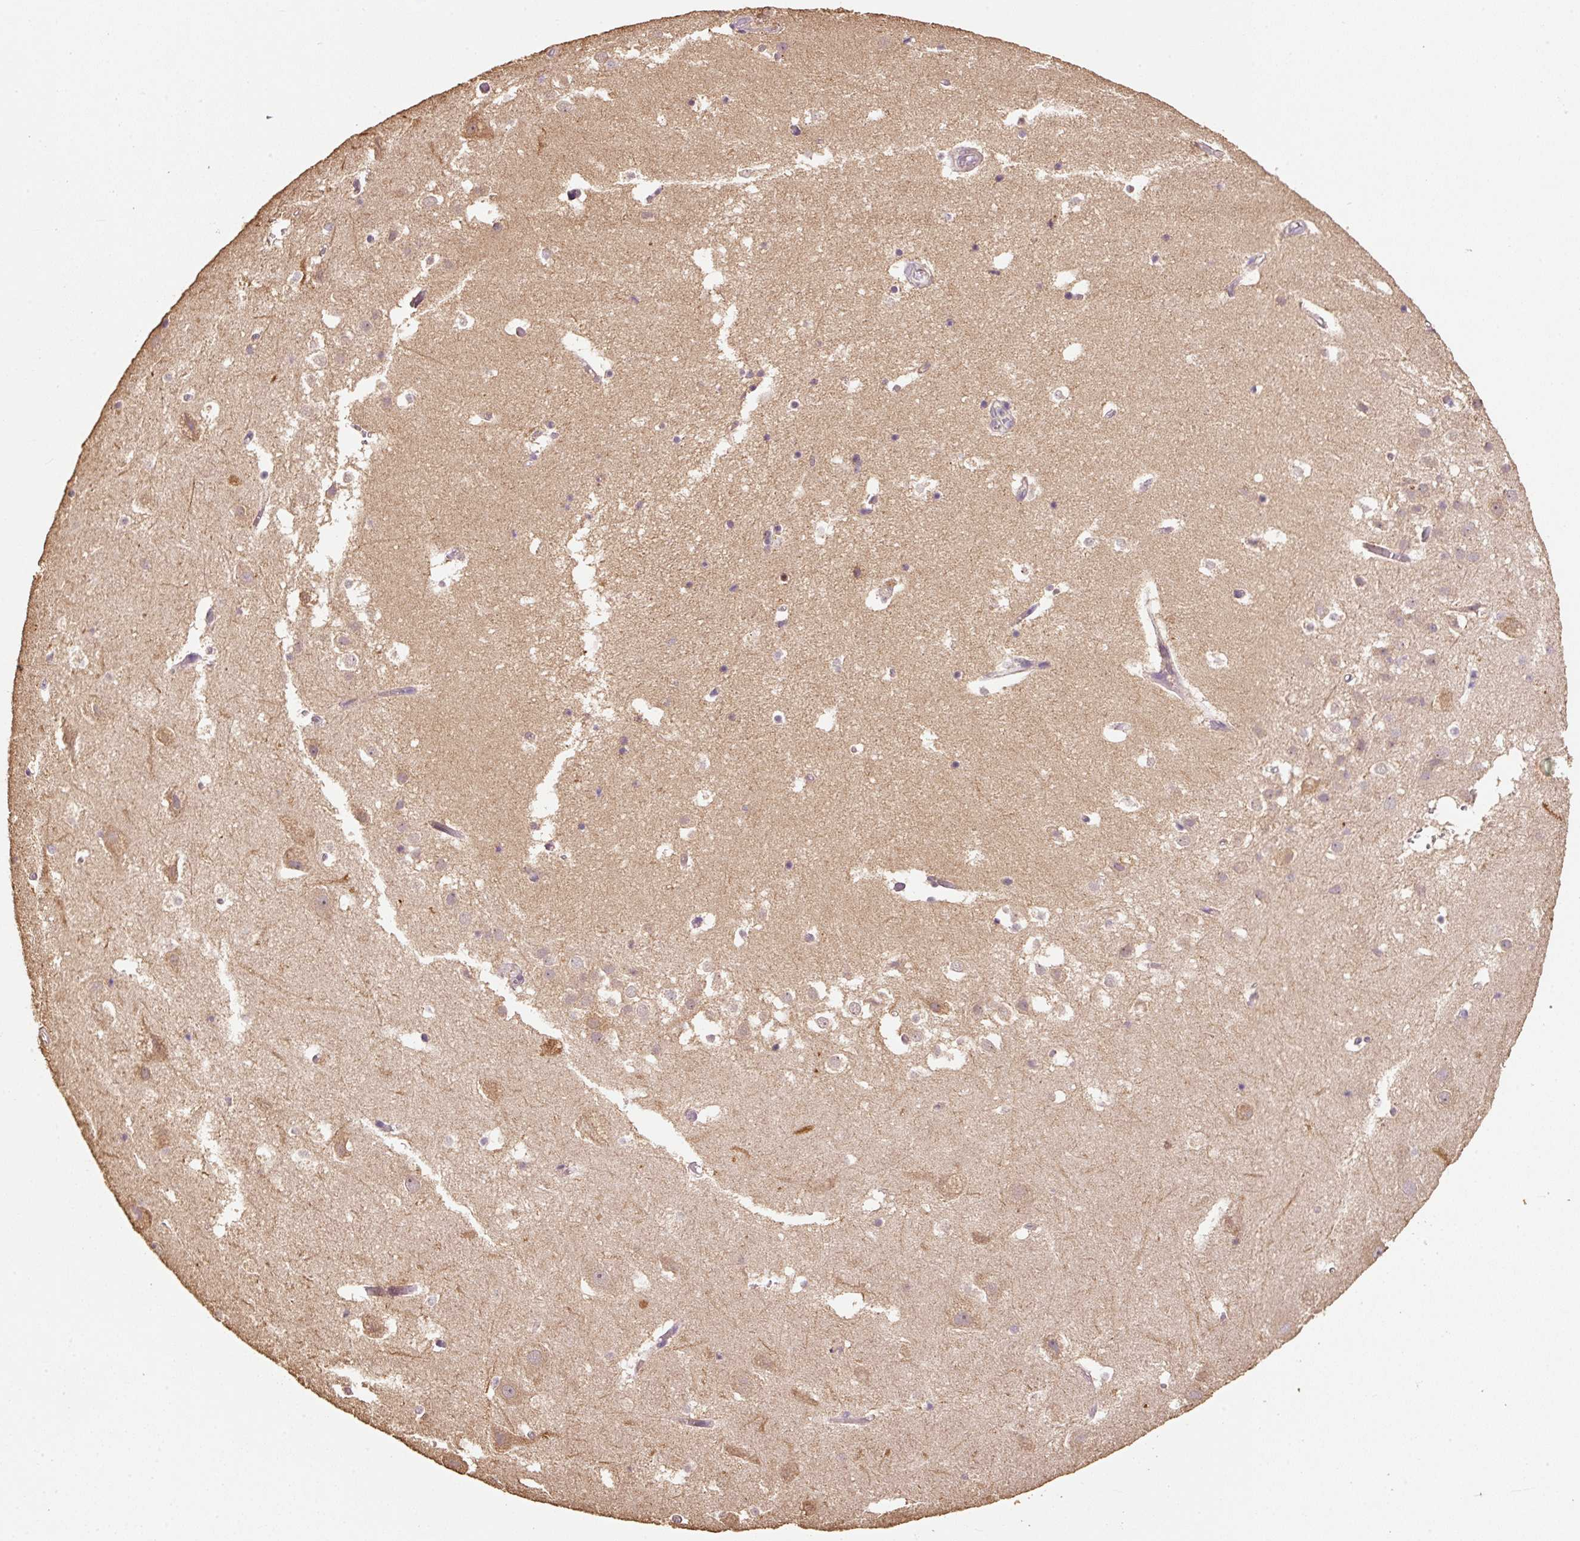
{"staining": {"intensity": "negative", "quantity": "none", "location": "none"}, "tissue": "hippocampus", "cell_type": "Glial cells", "image_type": "normal", "snomed": [{"axis": "morphology", "description": "Normal tissue, NOS"}, {"axis": "topography", "description": "Hippocampus"}], "caption": "IHC micrograph of normal hippocampus stained for a protein (brown), which displays no positivity in glial cells.", "gene": "HERC2", "patient": {"sex": "female", "age": 52}}